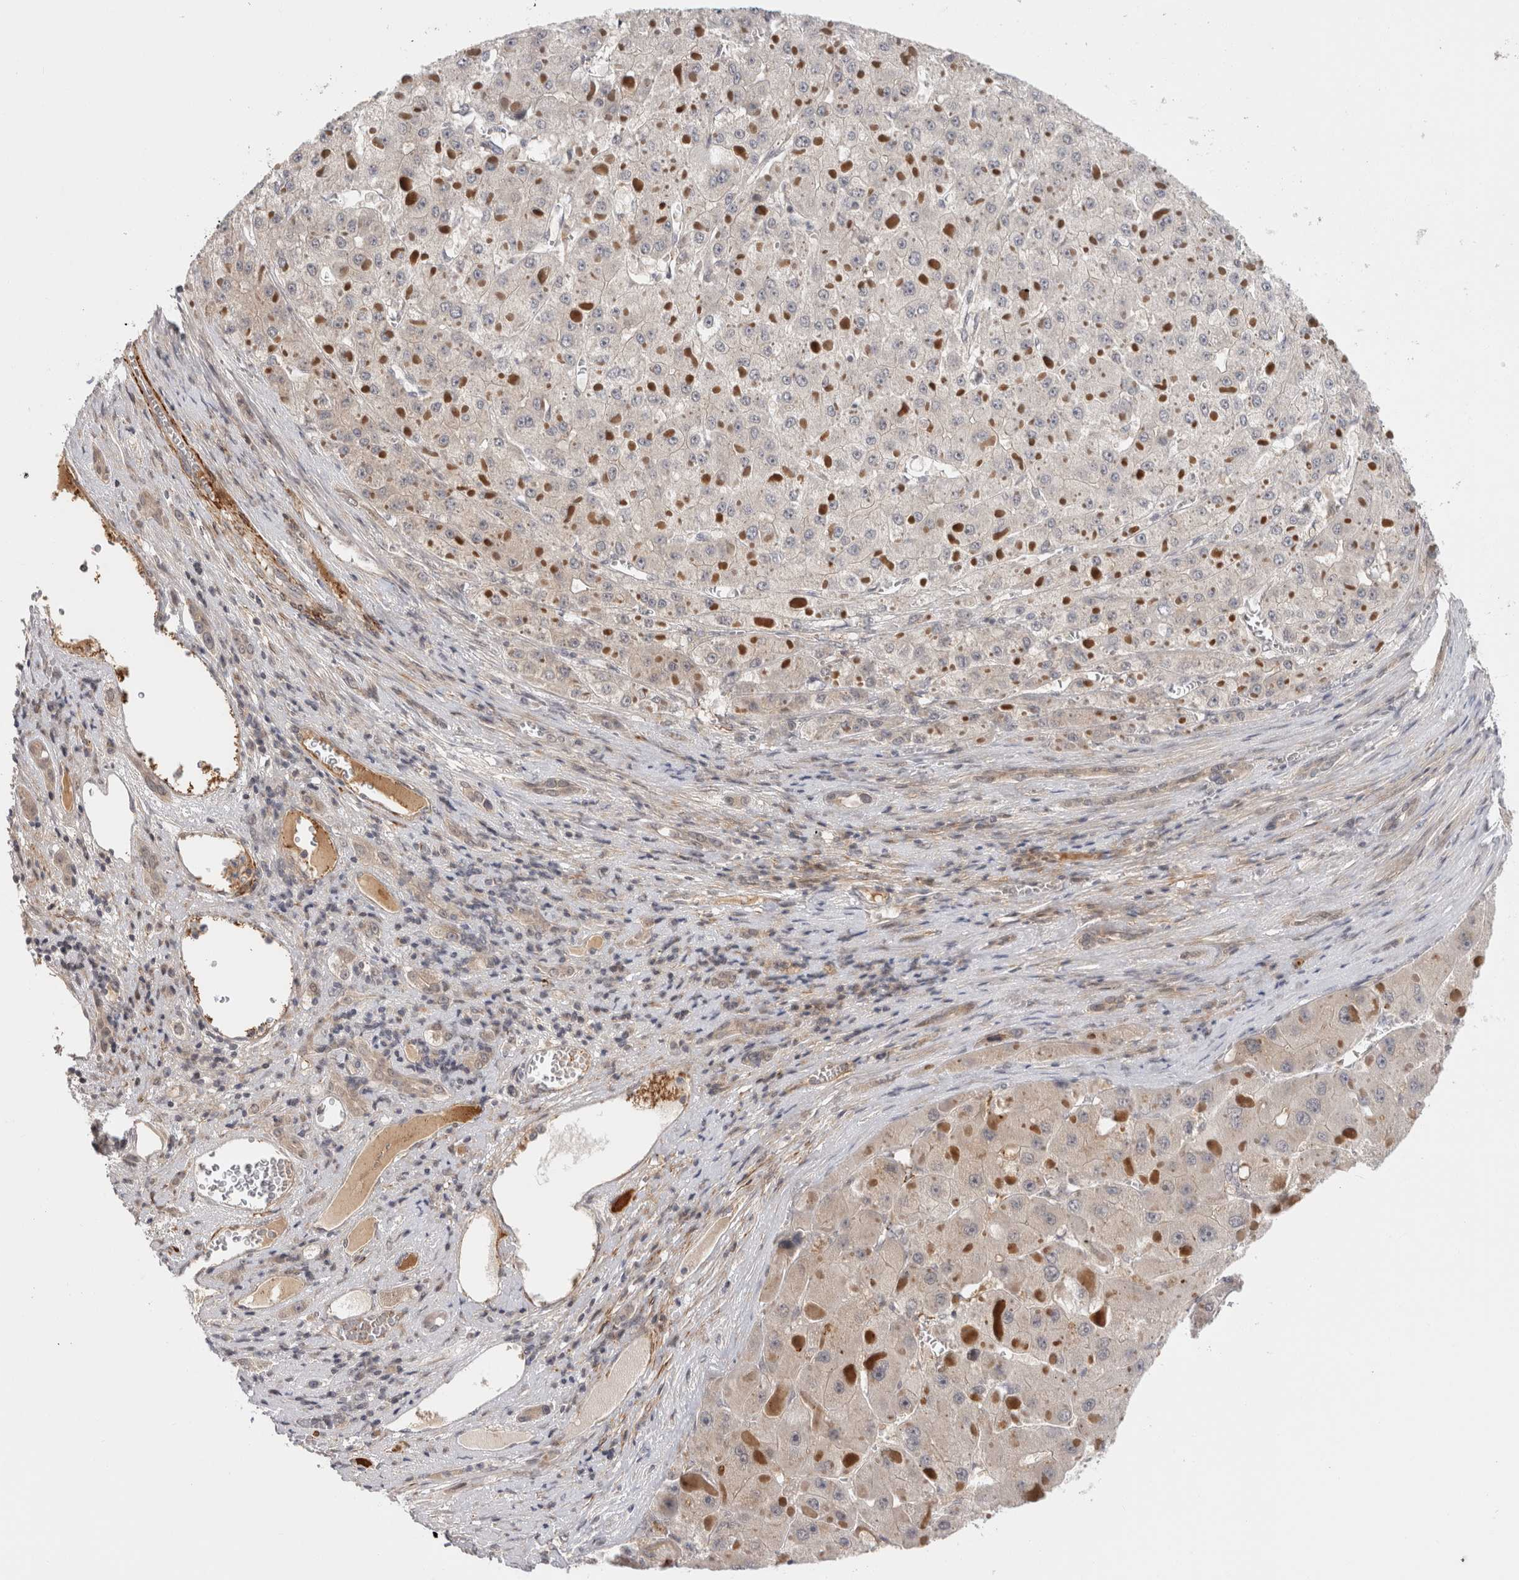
{"staining": {"intensity": "weak", "quantity": "<25%", "location": "cytoplasmic/membranous"}, "tissue": "liver cancer", "cell_type": "Tumor cells", "image_type": "cancer", "snomed": [{"axis": "morphology", "description": "Carcinoma, Hepatocellular, NOS"}, {"axis": "topography", "description": "Liver"}], "caption": "A micrograph of human liver cancer (hepatocellular carcinoma) is negative for staining in tumor cells.", "gene": "ZNF318", "patient": {"sex": "female", "age": 73}}